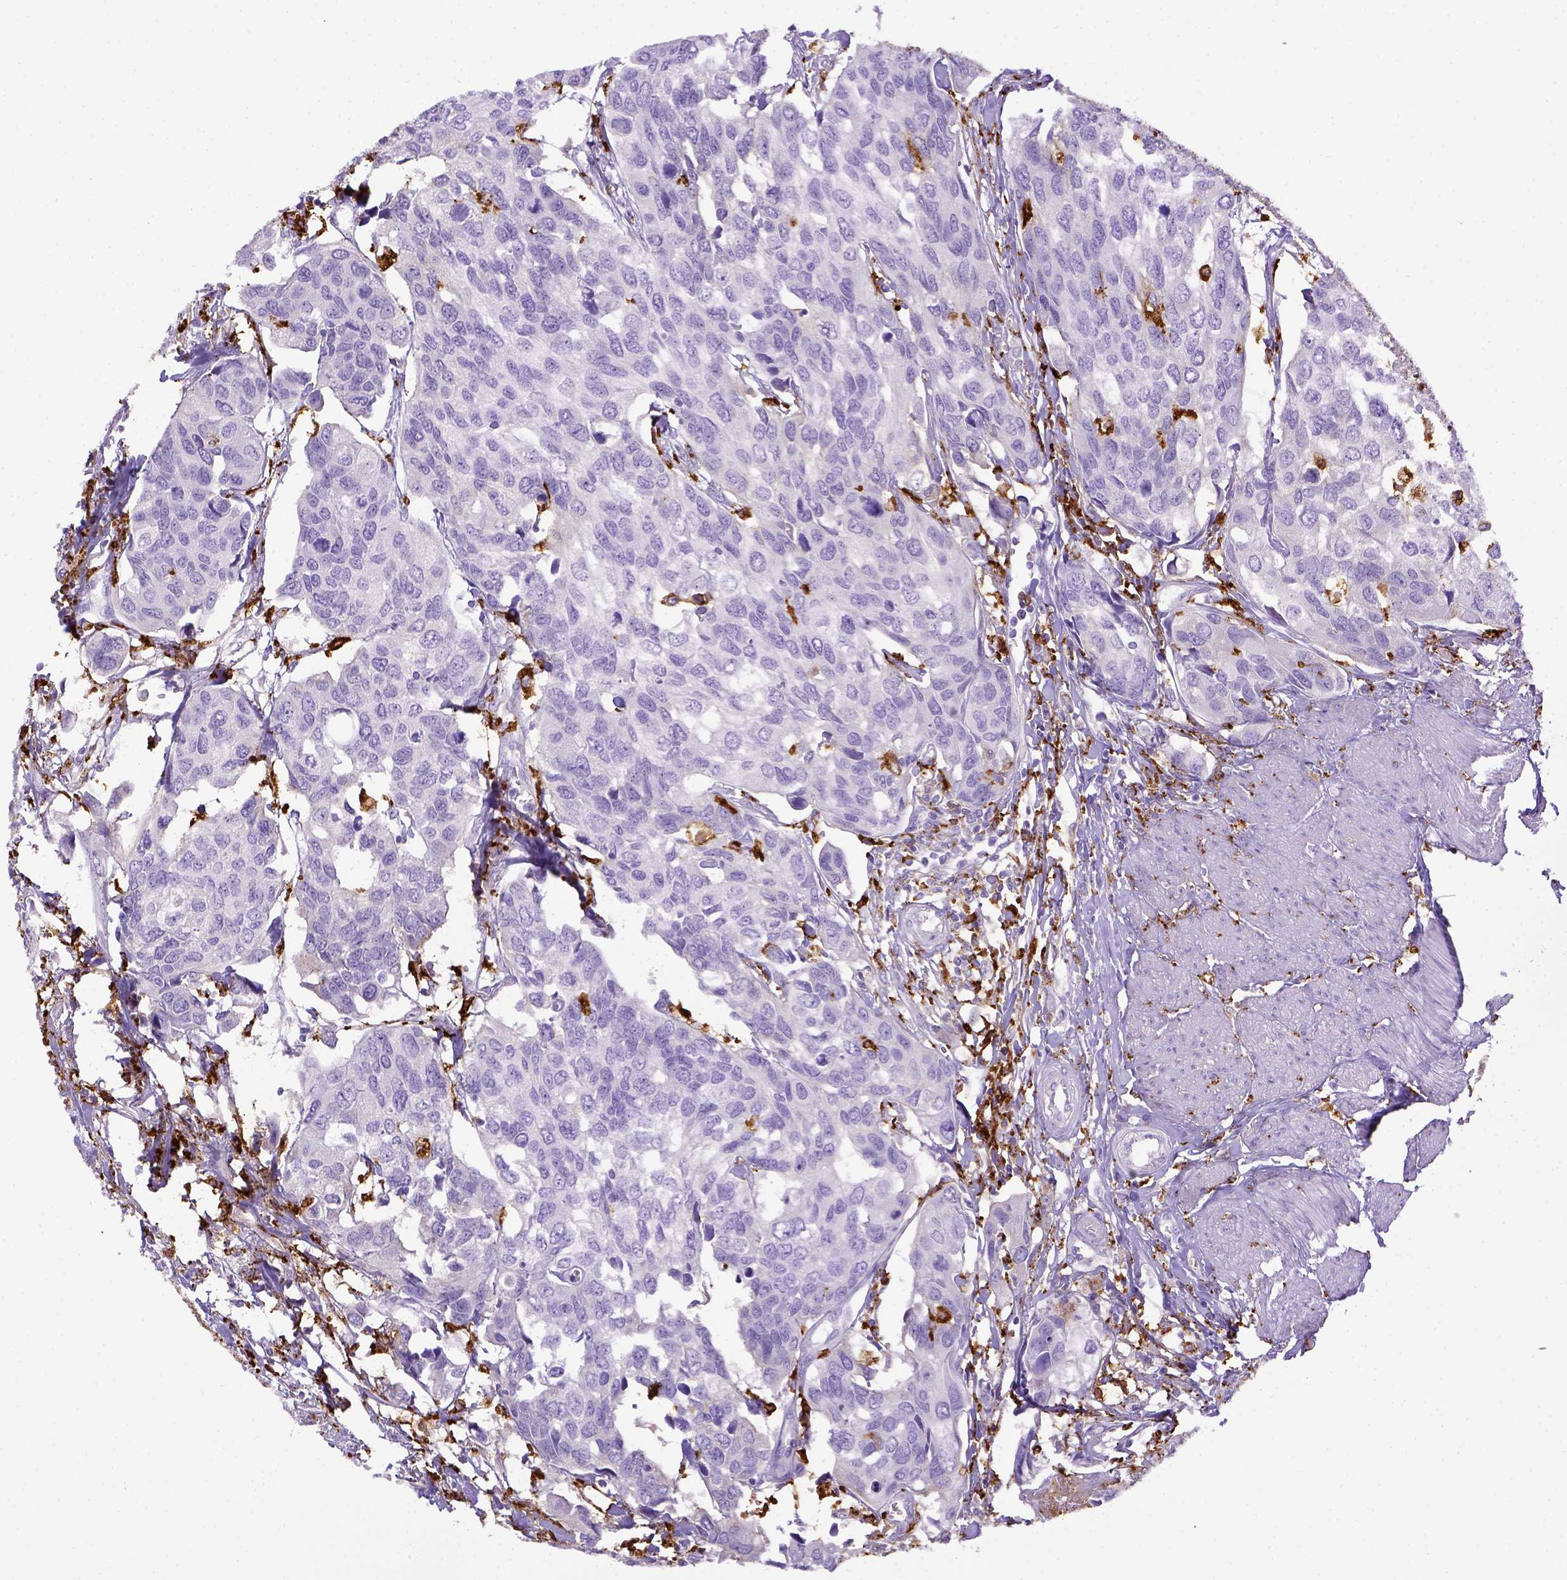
{"staining": {"intensity": "negative", "quantity": "none", "location": "none"}, "tissue": "urothelial cancer", "cell_type": "Tumor cells", "image_type": "cancer", "snomed": [{"axis": "morphology", "description": "Urothelial carcinoma, High grade"}, {"axis": "topography", "description": "Urinary bladder"}], "caption": "There is no significant expression in tumor cells of urothelial carcinoma (high-grade).", "gene": "CD68", "patient": {"sex": "male", "age": 60}}